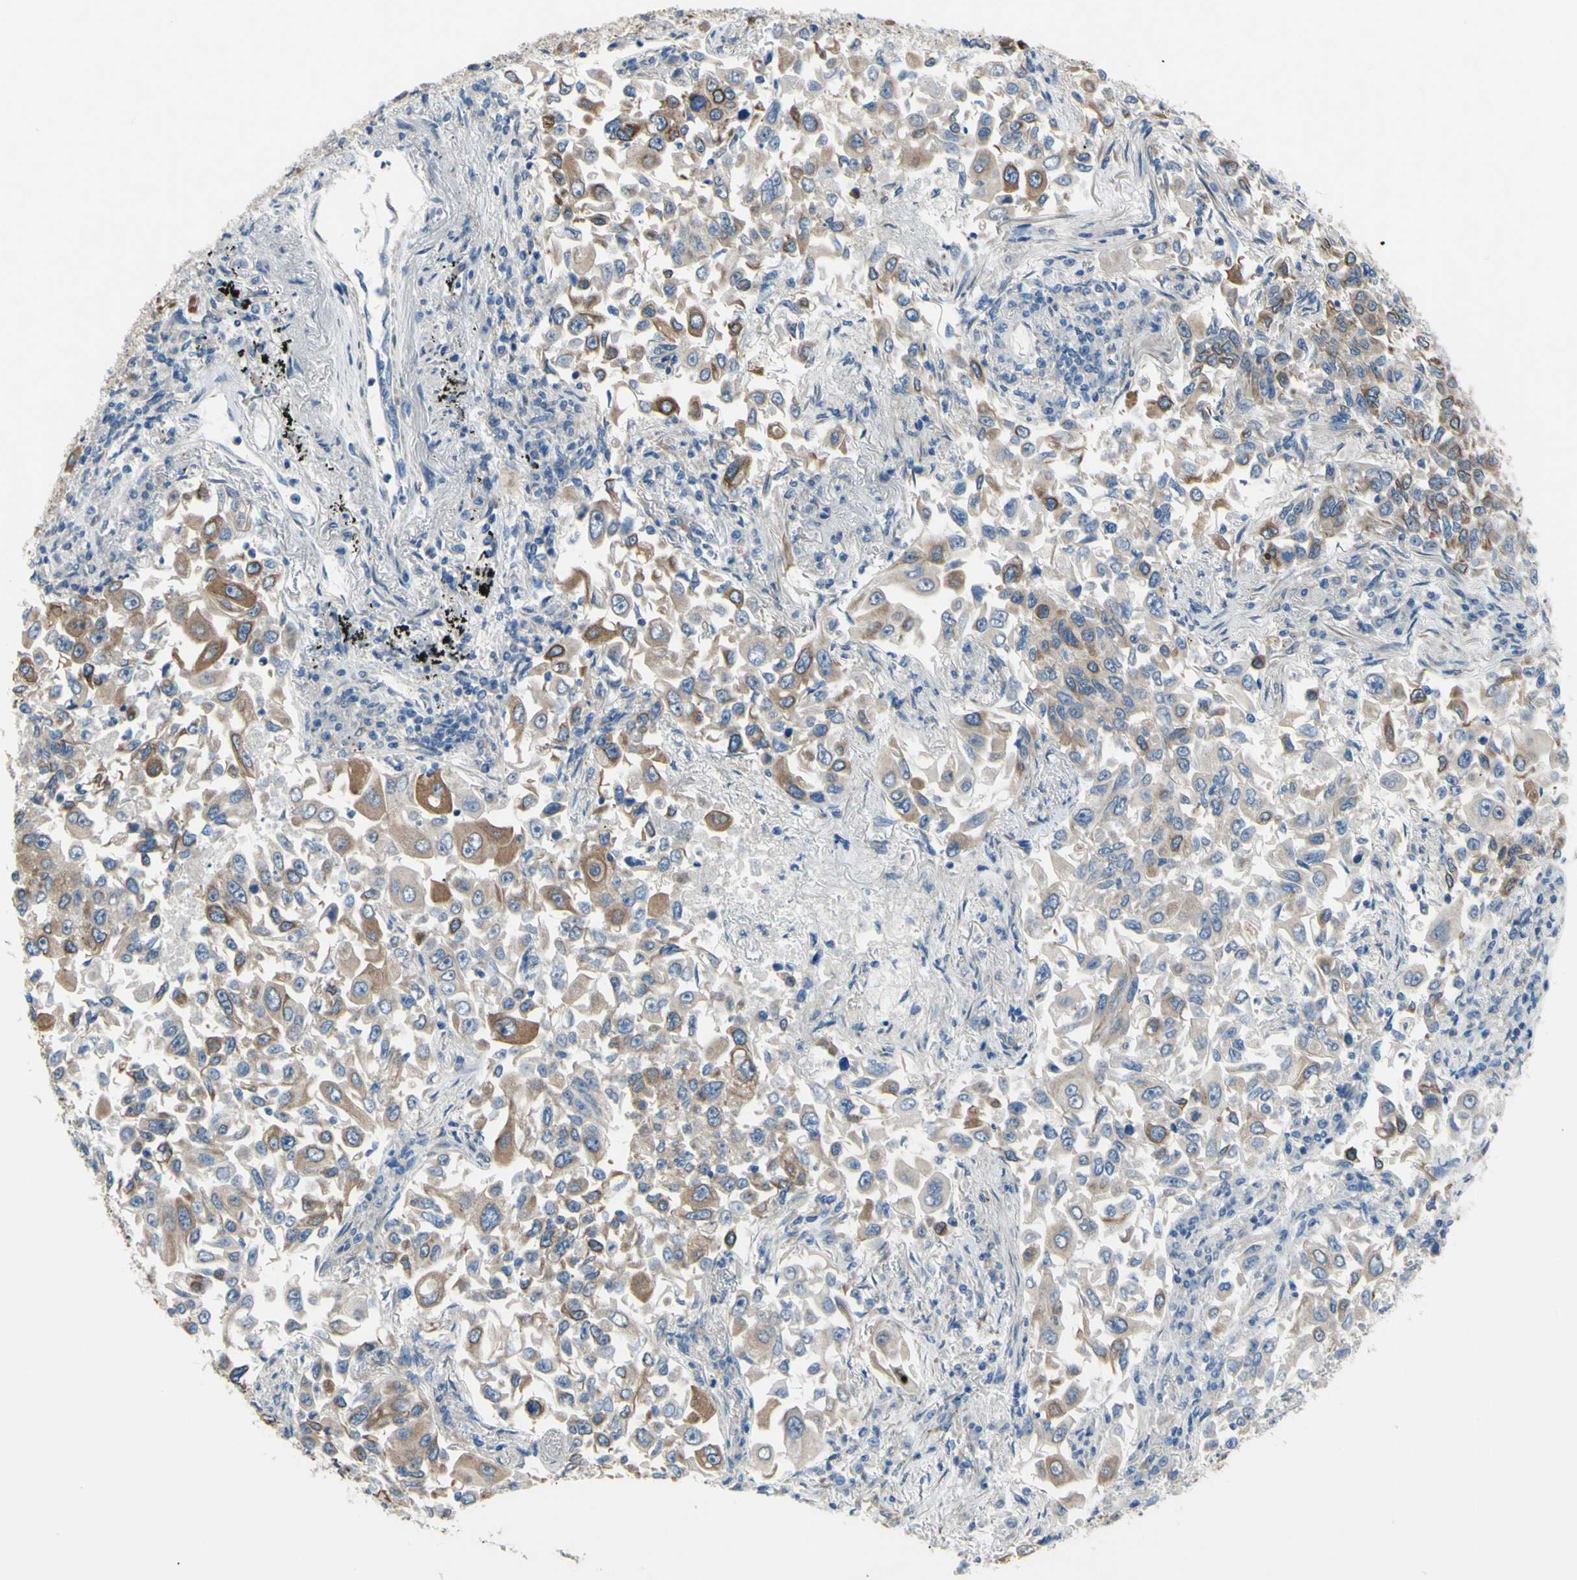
{"staining": {"intensity": "moderate", "quantity": ">75%", "location": "cytoplasmic/membranous"}, "tissue": "lung cancer", "cell_type": "Tumor cells", "image_type": "cancer", "snomed": [{"axis": "morphology", "description": "Adenocarcinoma, NOS"}, {"axis": "topography", "description": "Lung"}], "caption": "Immunohistochemical staining of adenocarcinoma (lung) exhibits medium levels of moderate cytoplasmic/membranous protein expression in approximately >75% of tumor cells.", "gene": "GRAMD2B", "patient": {"sex": "male", "age": 84}}